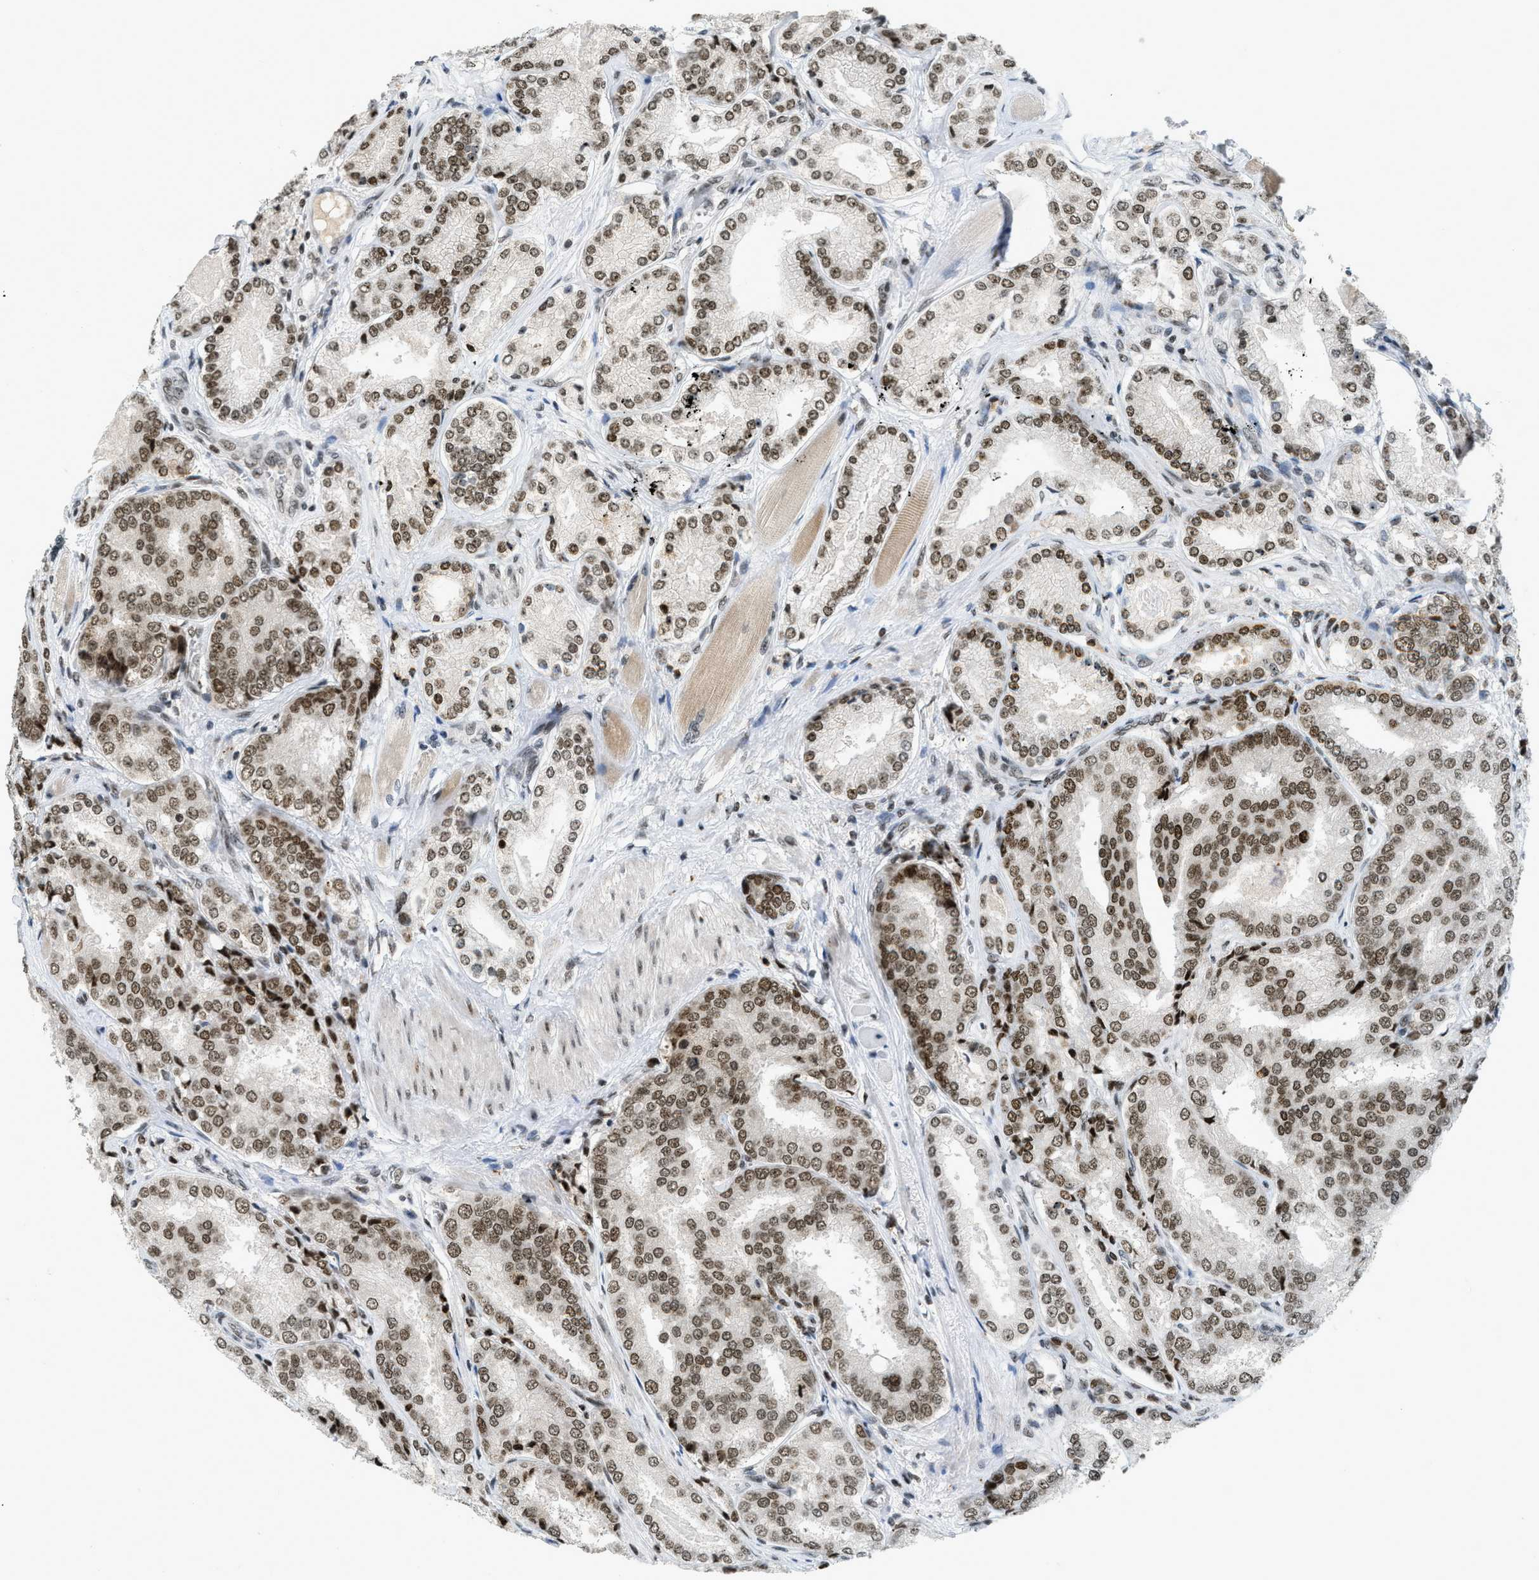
{"staining": {"intensity": "moderate", "quantity": ">75%", "location": "nuclear"}, "tissue": "prostate cancer", "cell_type": "Tumor cells", "image_type": "cancer", "snomed": [{"axis": "morphology", "description": "Adenocarcinoma, High grade"}, {"axis": "topography", "description": "Prostate"}], "caption": "This is an image of IHC staining of prostate cancer (high-grade adenocarcinoma), which shows moderate staining in the nuclear of tumor cells.", "gene": "URB1", "patient": {"sex": "male", "age": 50}}